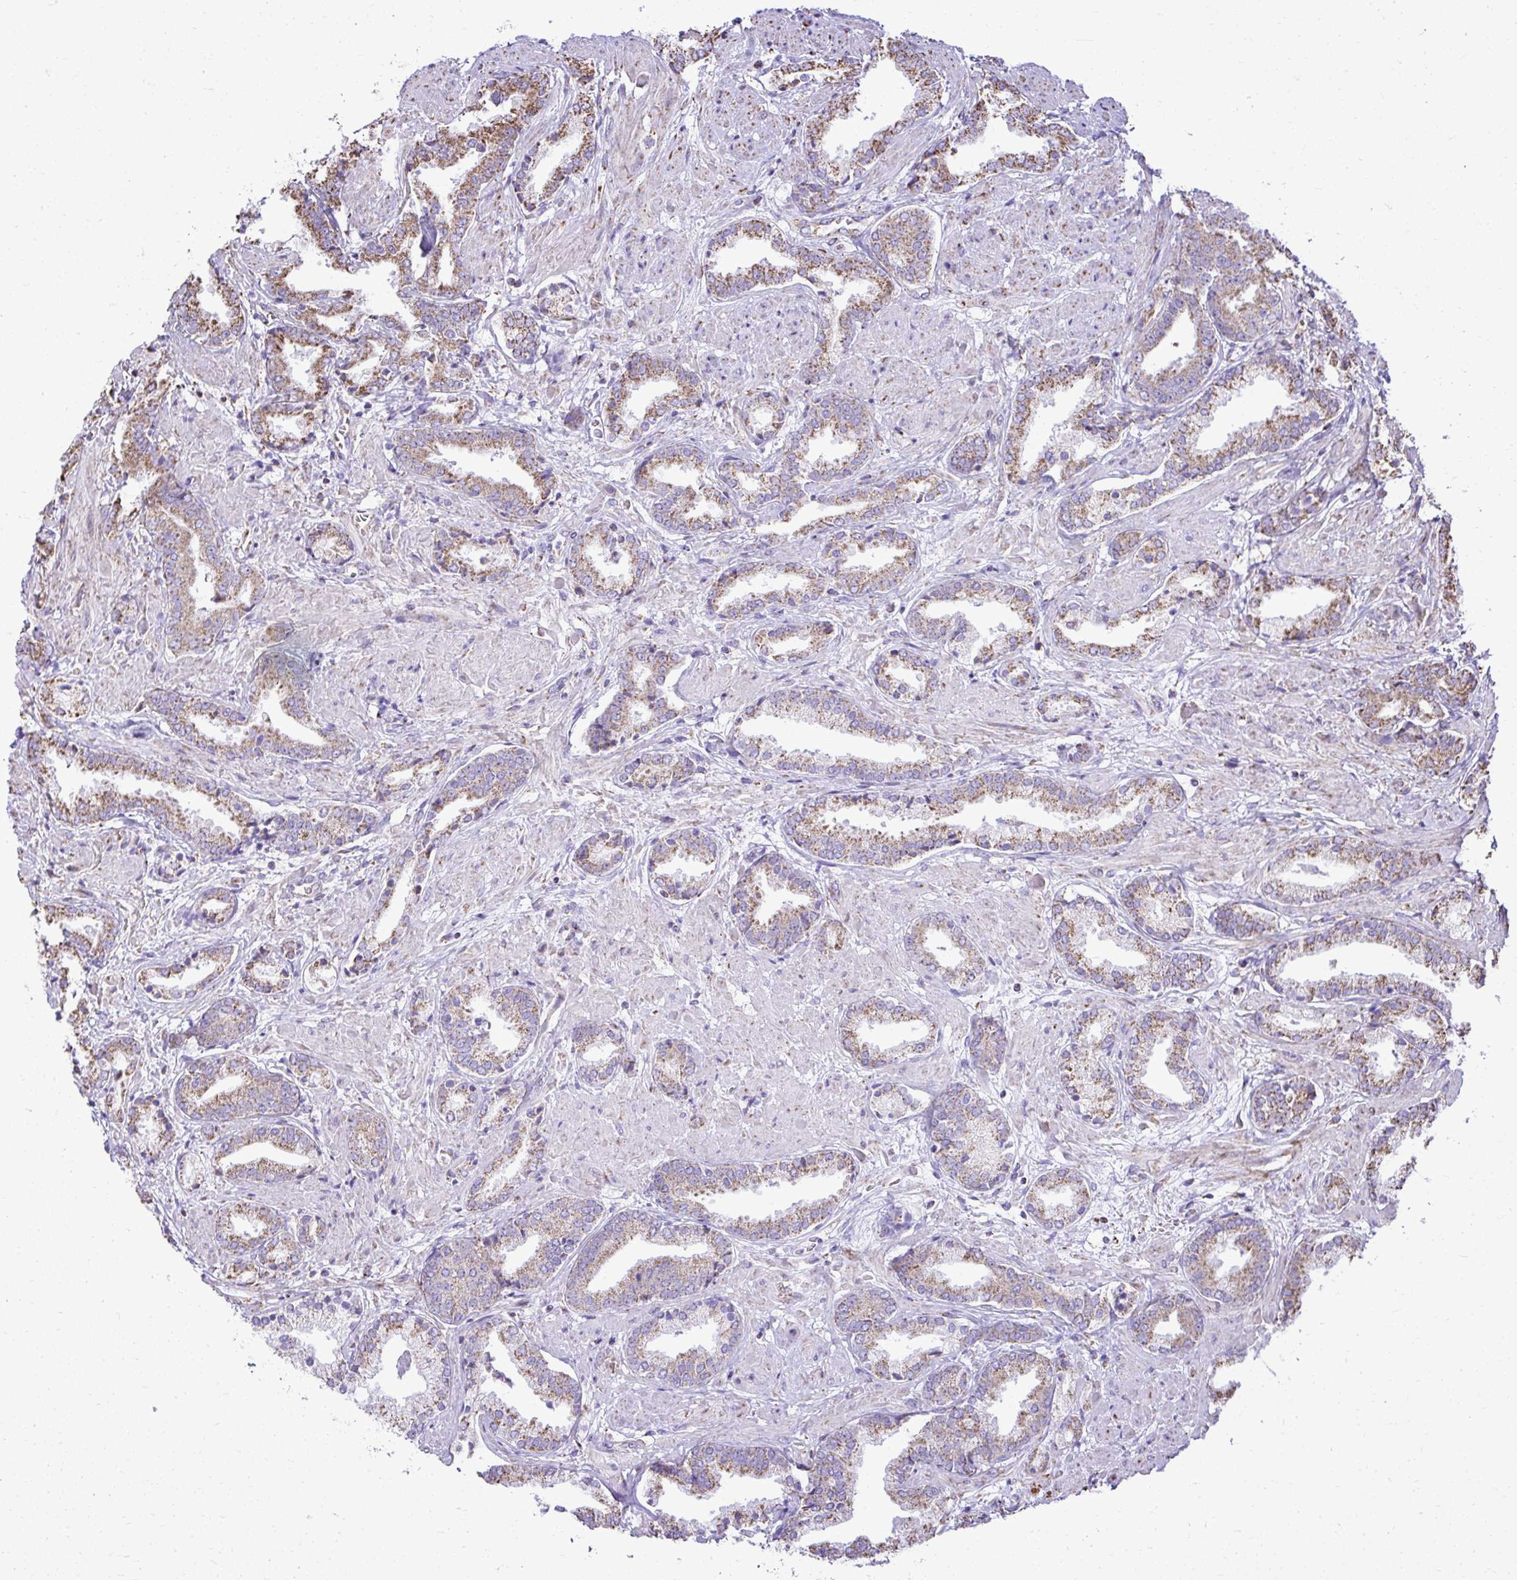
{"staining": {"intensity": "moderate", "quantity": ">75%", "location": "cytoplasmic/membranous"}, "tissue": "prostate cancer", "cell_type": "Tumor cells", "image_type": "cancer", "snomed": [{"axis": "morphology", "description": "Adenocarcinoma, High grade"}, {"axis": "topography", "description": "Prostate"}], "caption": "Prostate cancer stained for a protein reveals moderate cytoplasmic/membranous positivity in tumor cells.", "gene": "MPZL2", "patient": {"sex": "male", "age": 56}}